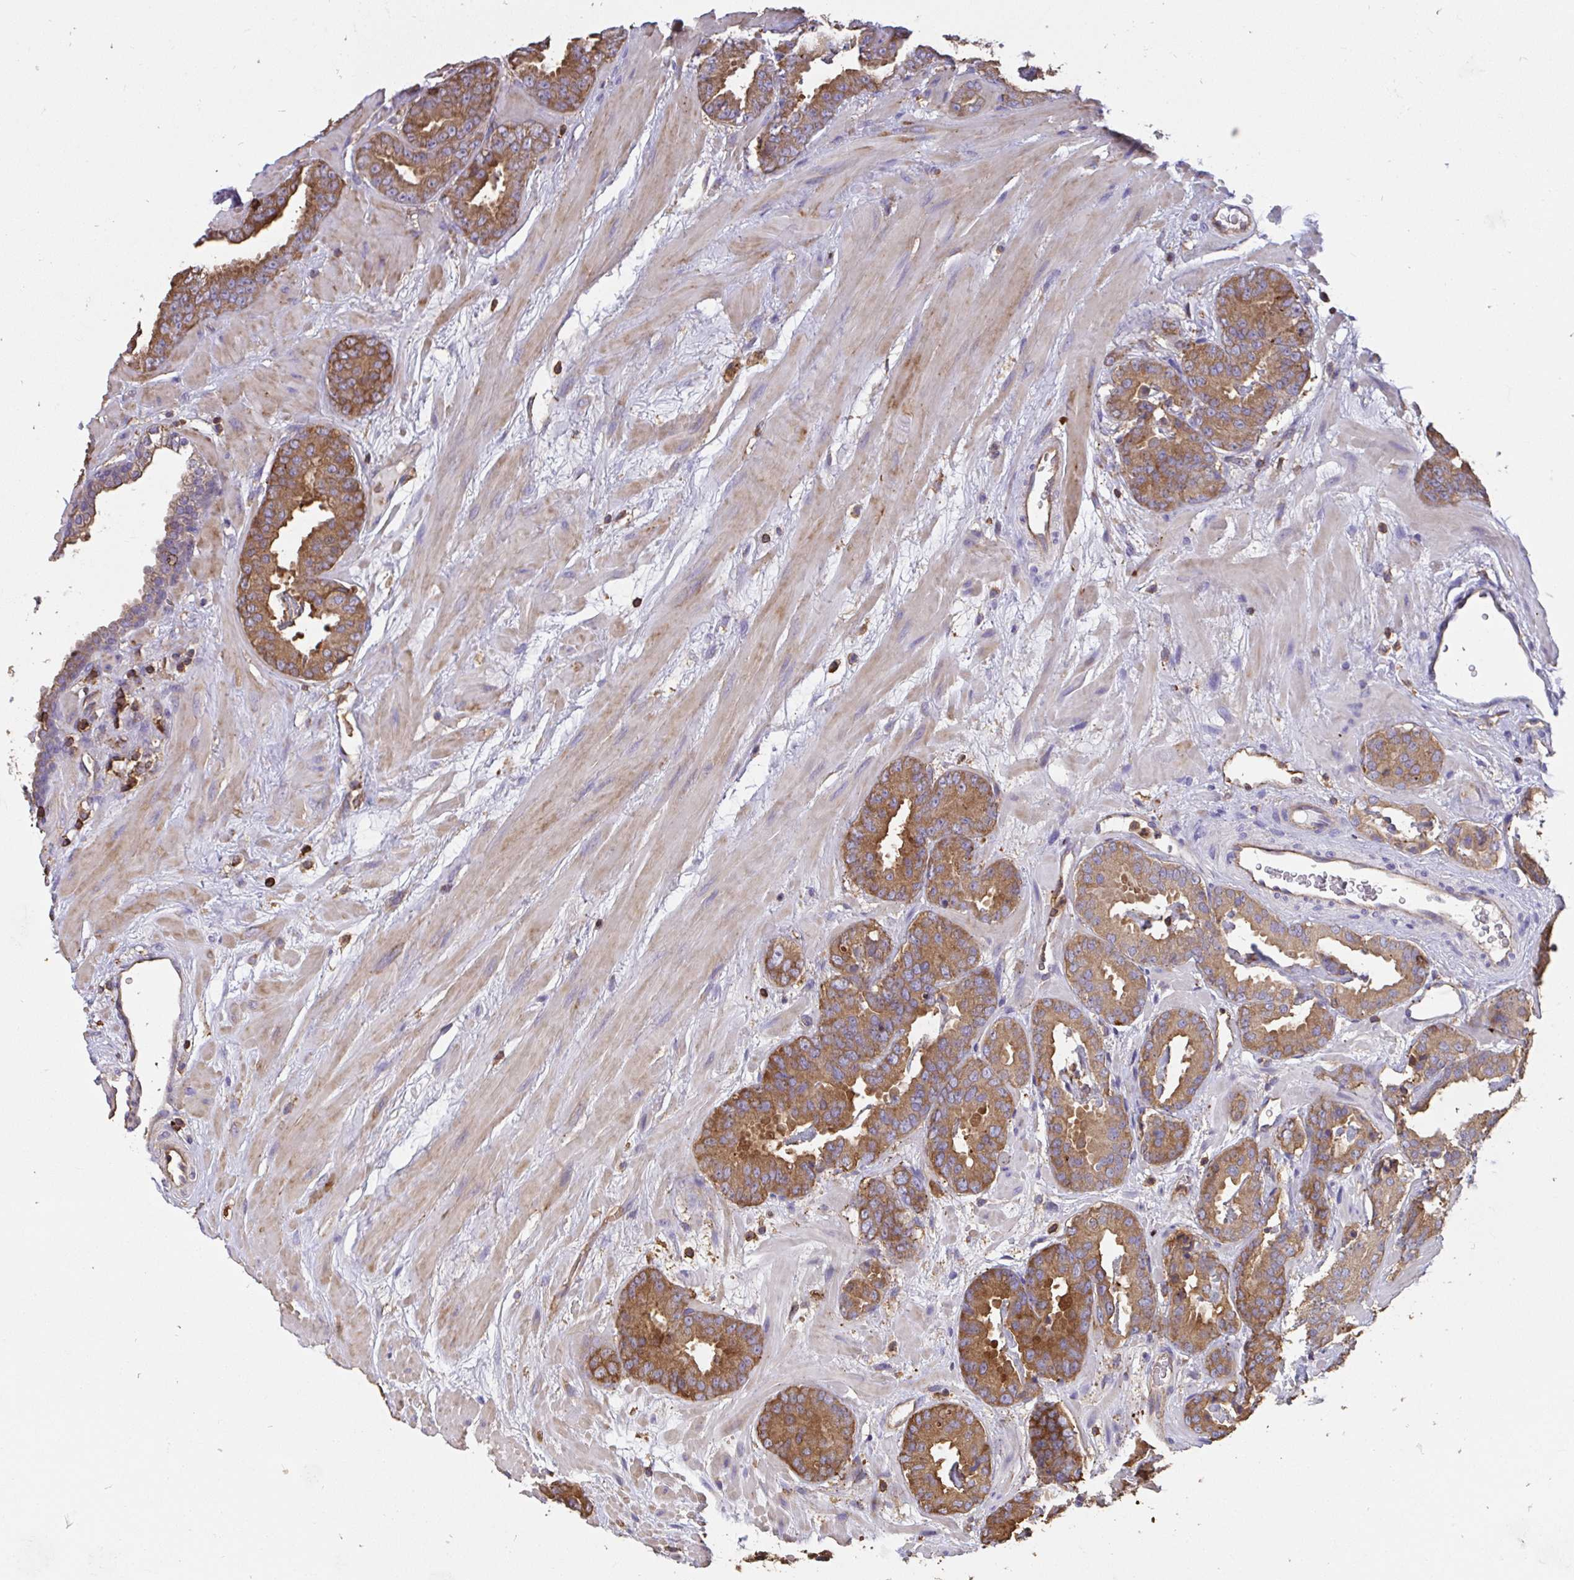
{"staining": {"intensity": "moderate", "quantity": "25%-75%", "location": "cytoplasmic/membranous"}, "tissue": "prostate cancer", "cell_type": "Tumor cells", "image_type": "cancer", "snomed": [{"axis": "morphology", "description": "Adenocarcinoma, Low grade"}, {"axis": "topography", "description": "Prostate"}], "caption": "Immunohistochemical staining of human prostate cancer exhibits medium levels of moderate cytoplasmic/membranous positivity in approximately 25%-75% of tumor cells. (DAB = brown stain, brightfield microscopy at high magnification).", "gene": "CFL1", "patient": {"sex": "male", "age": 62}}